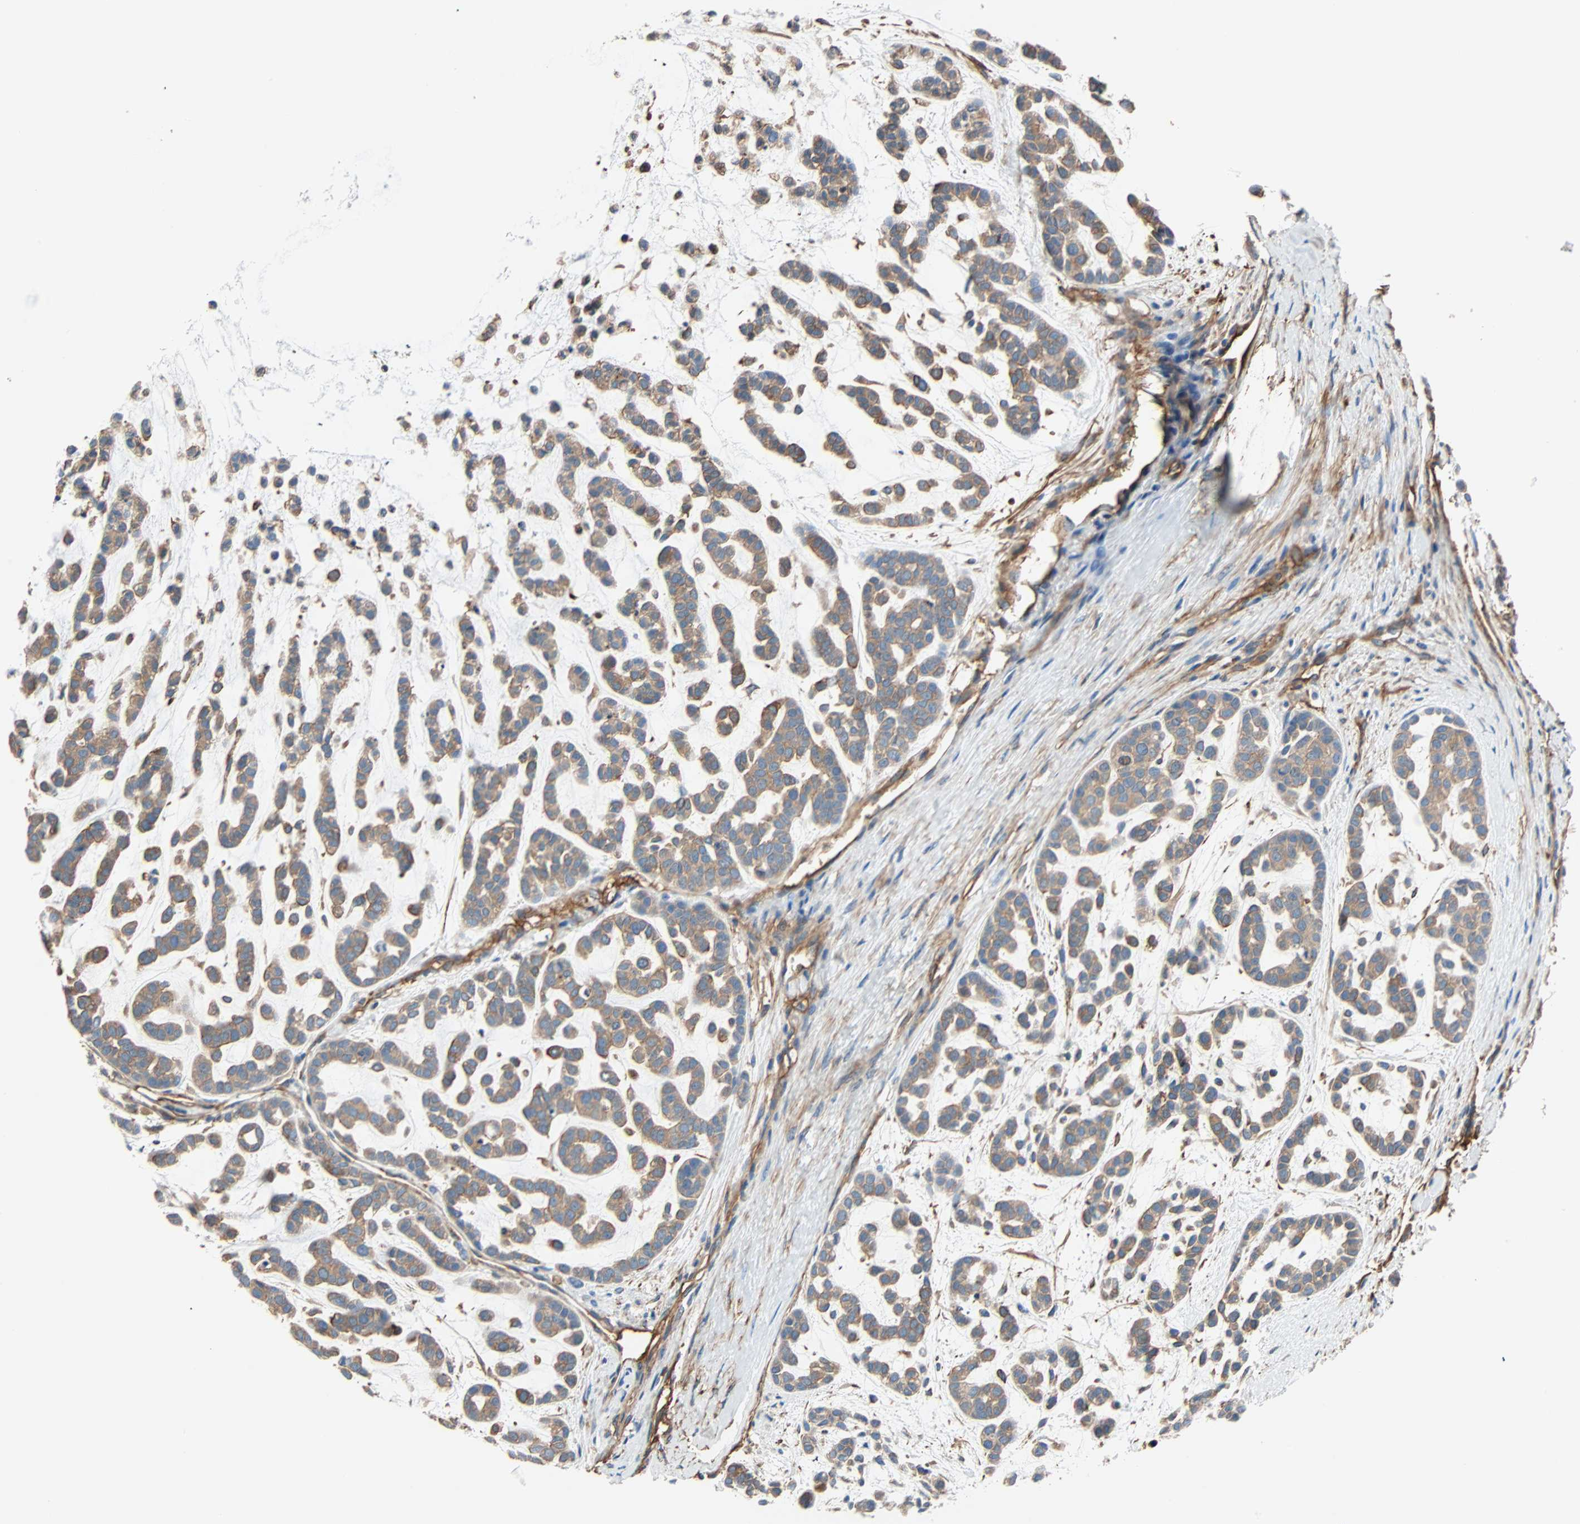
{"staining": {"intensity": "weak", "quantity": ">75%", "location": "cytoplasmic/membranous"}, "tissue": "head and neck cancer", "cell_type": "Tumor cells", "image_type": "cancer", "snomed": [{"axis": "morphology", "description": "Adenocarcinoma, NOS"}, {"axis": "morphology", "description": "Adenoma, NOS"}, {"axis": "topography", "description": "Head-Neck"}], "caption": "Protein analysis of adenoma (head and neck) tissue demonstrates weak cytoplasmic/membranous expression in approximately >75% of tumor cells. (IHC, brightfield microscopy, high magnification).", "gene": "GALNT10", "patient": {"sex": "female", "age": 55}}